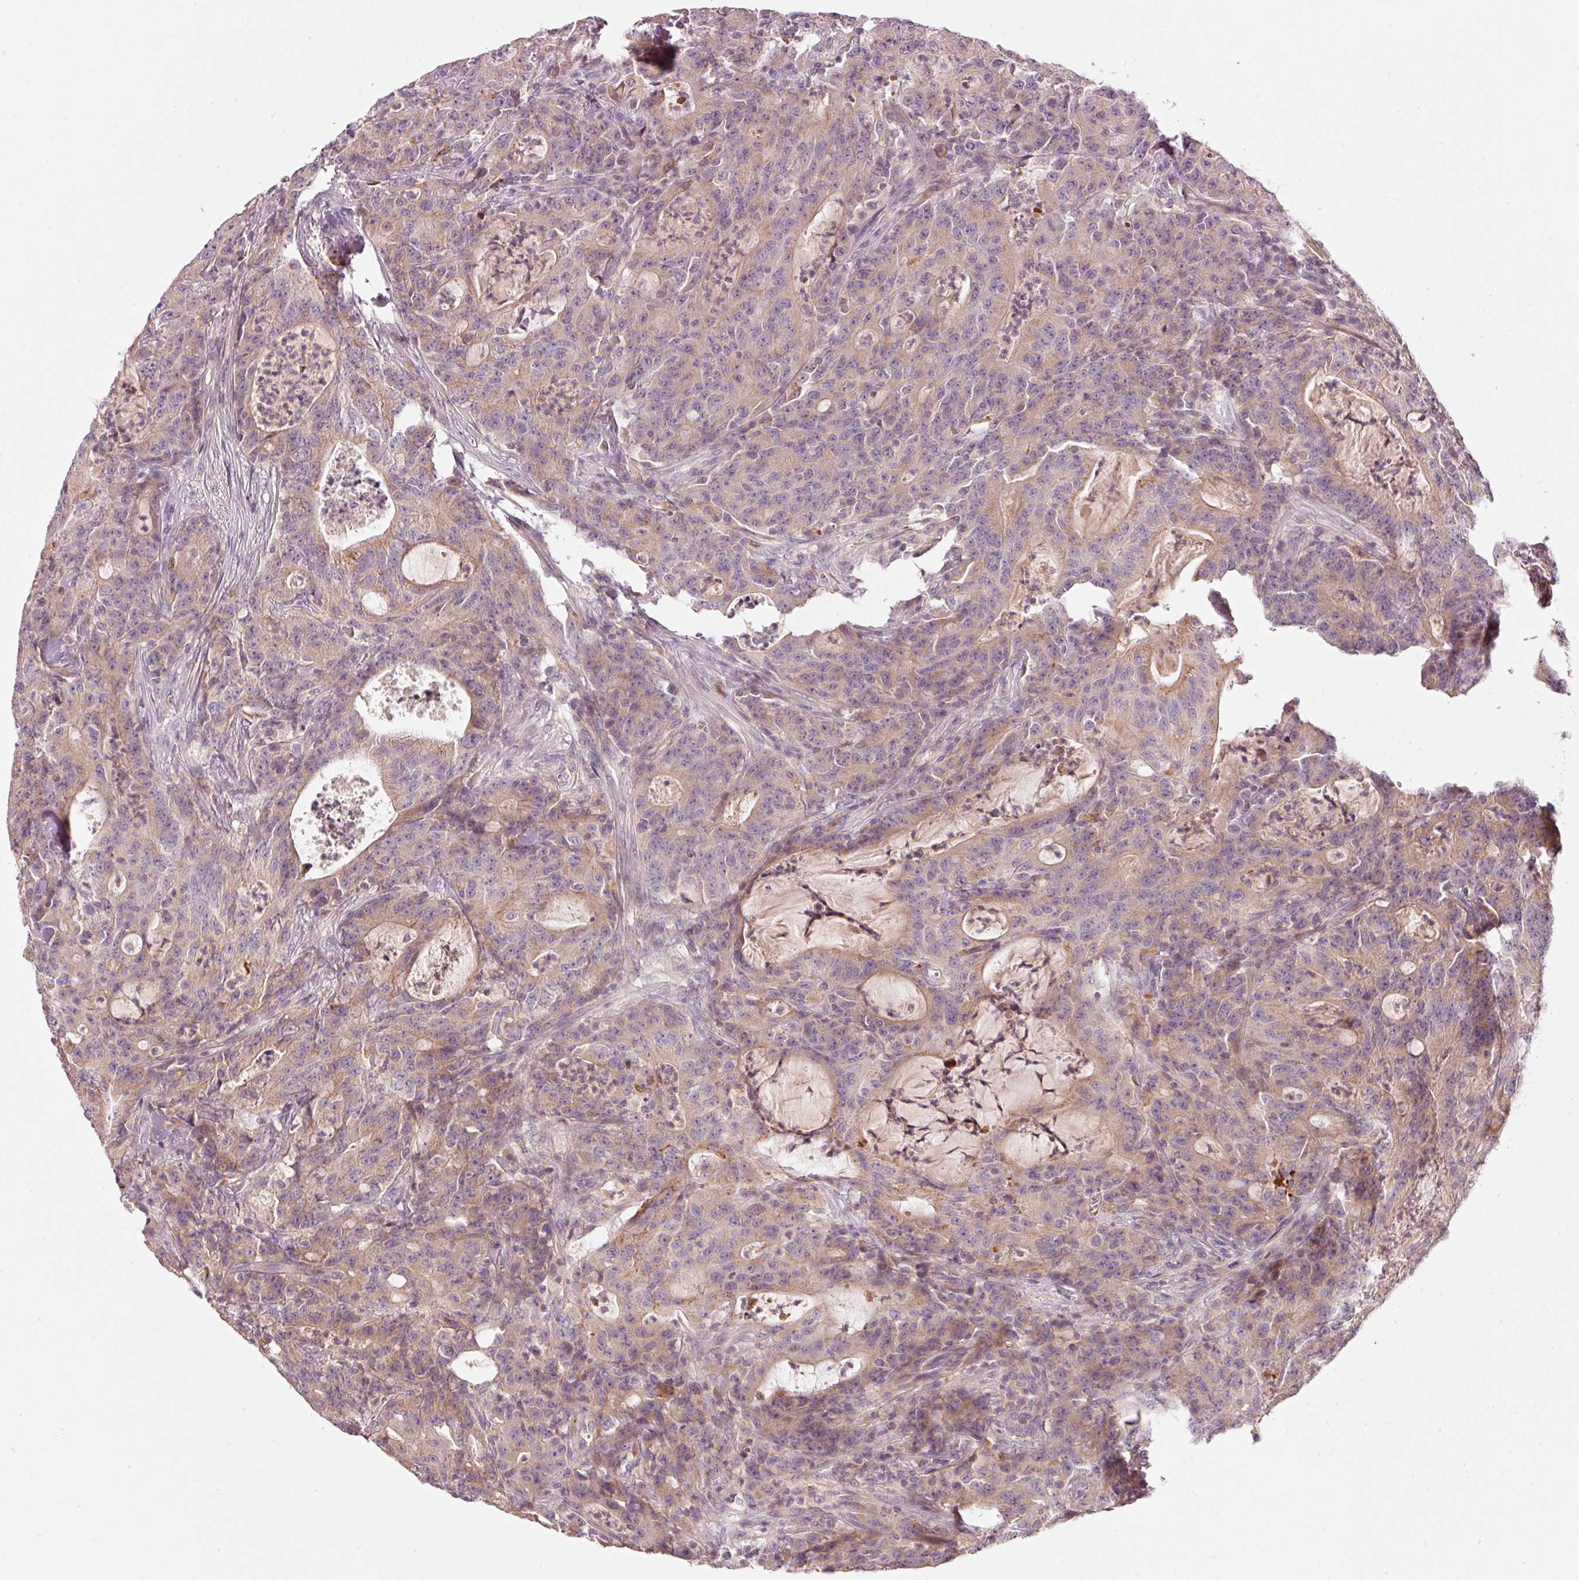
{"staining": {"intensity": "moderate", "quantity": "<25%", "location": "cytoplasmic/membranous"}, "tissue": "colorectal cancer", "cell_type": "Tumor cells", "image_type": "cancer", "snomed": [{"axis": "morphology", "description": "Adenocarcinoma, NOS"}, {"axis": "topography", "description": "Colon"}], "caption": "Immunohistochemical staining of colorectal cancer (adenocarcinoma) exhibits low levels of moderate cytoplasmic/membranous staining in about <25% of tumor cells.", "gene": "KLHL21", "patient": {"sex": "male", "age": 83}}